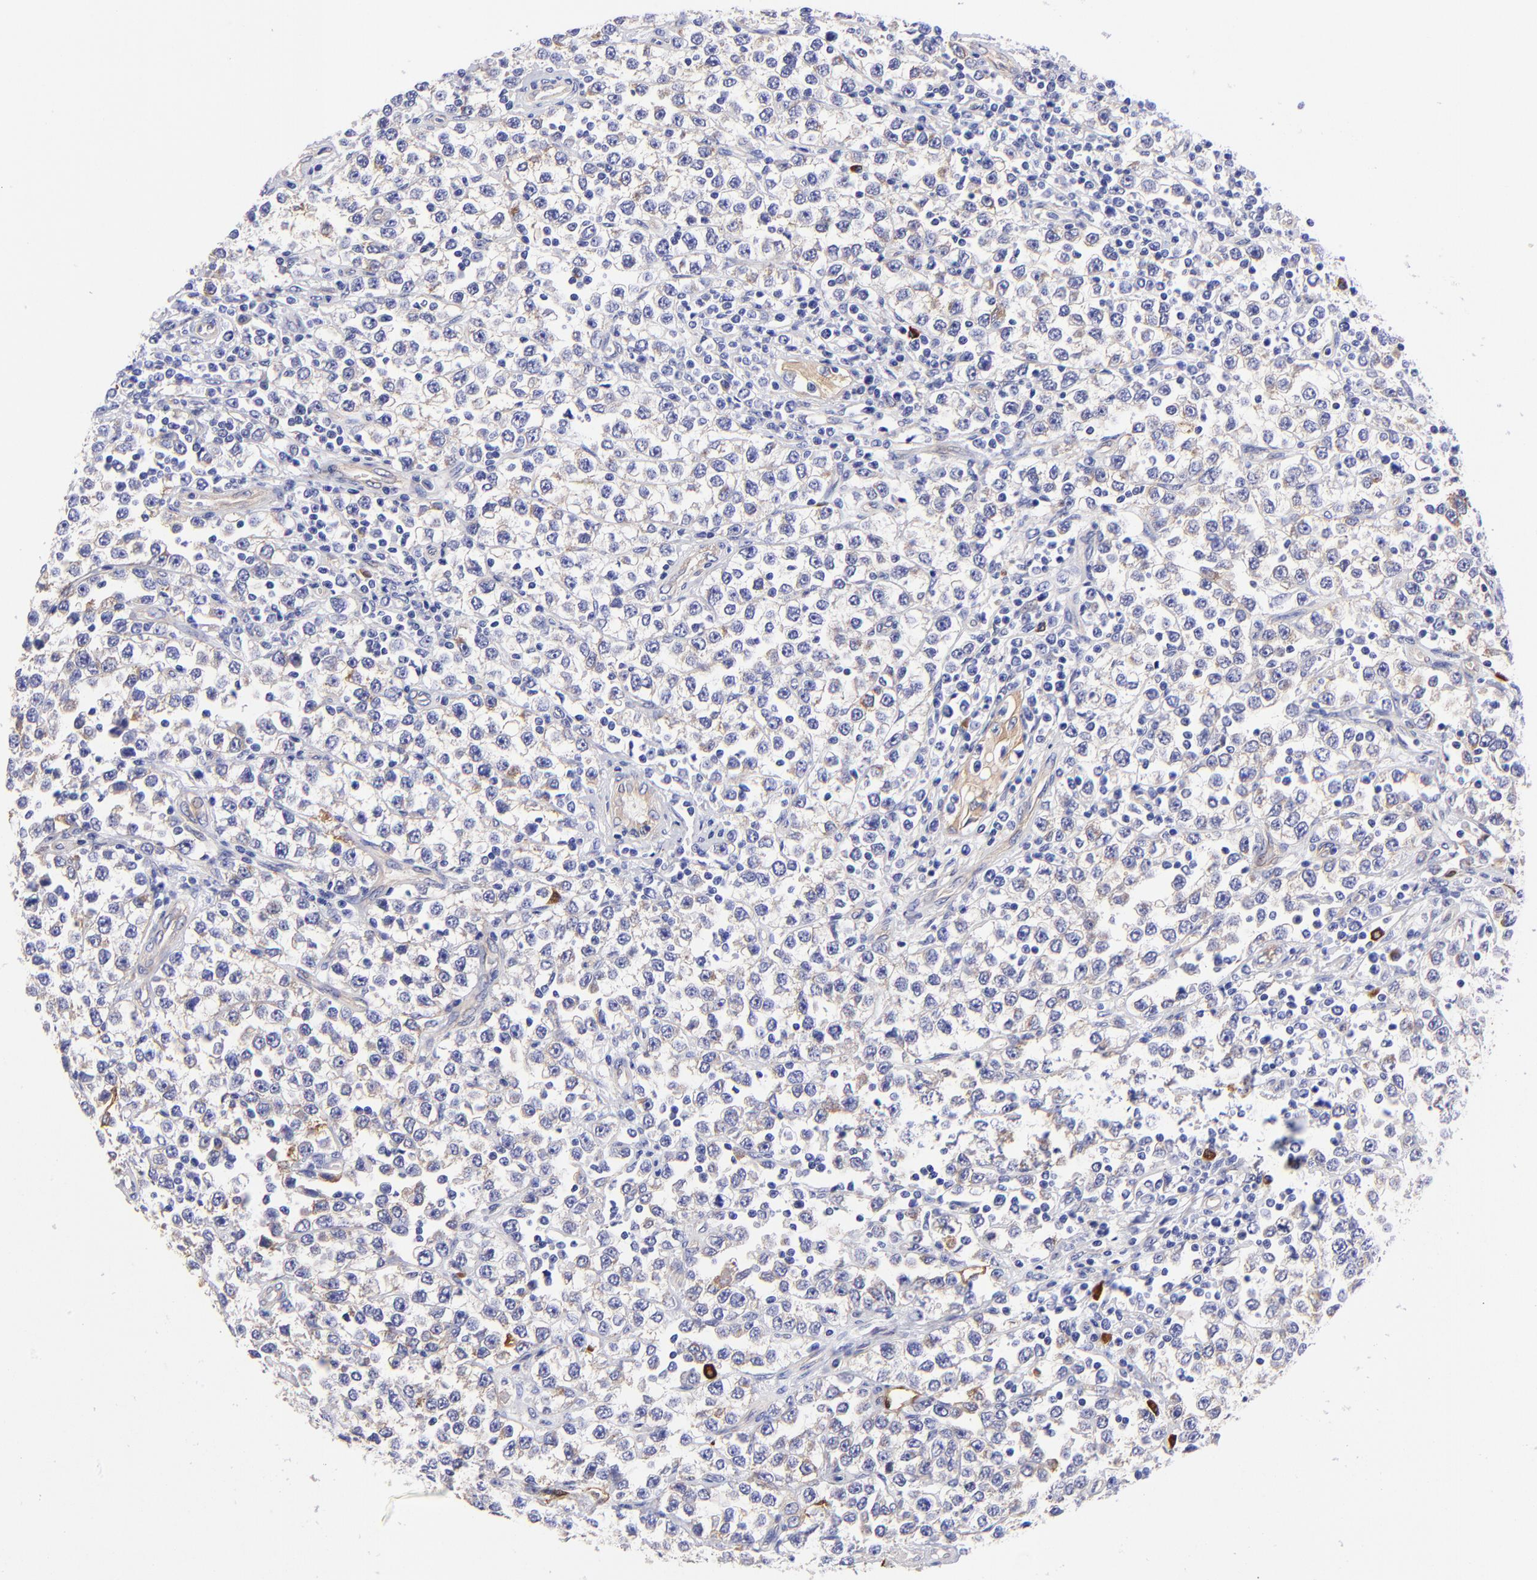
{"staining": {"intensity": "weak", "quantity": "<25%", "location": "cytoplasmic/membranous"}, "tissue": "testis cancer", "cell_type": "Tumor cells", "image_type": "cancer", "snomed": [{"axis": "morphology", "description": "Seminoma, NOS"}, {"axis": "topography", "description": "Testis"}], "caption": "The immunohistochemistry histopathology image has no significant expression in tumor cells of seminoma (testis) tissue.", "gene": "PPFIBP1", "patient": {"sex": "male", "age": 25}}